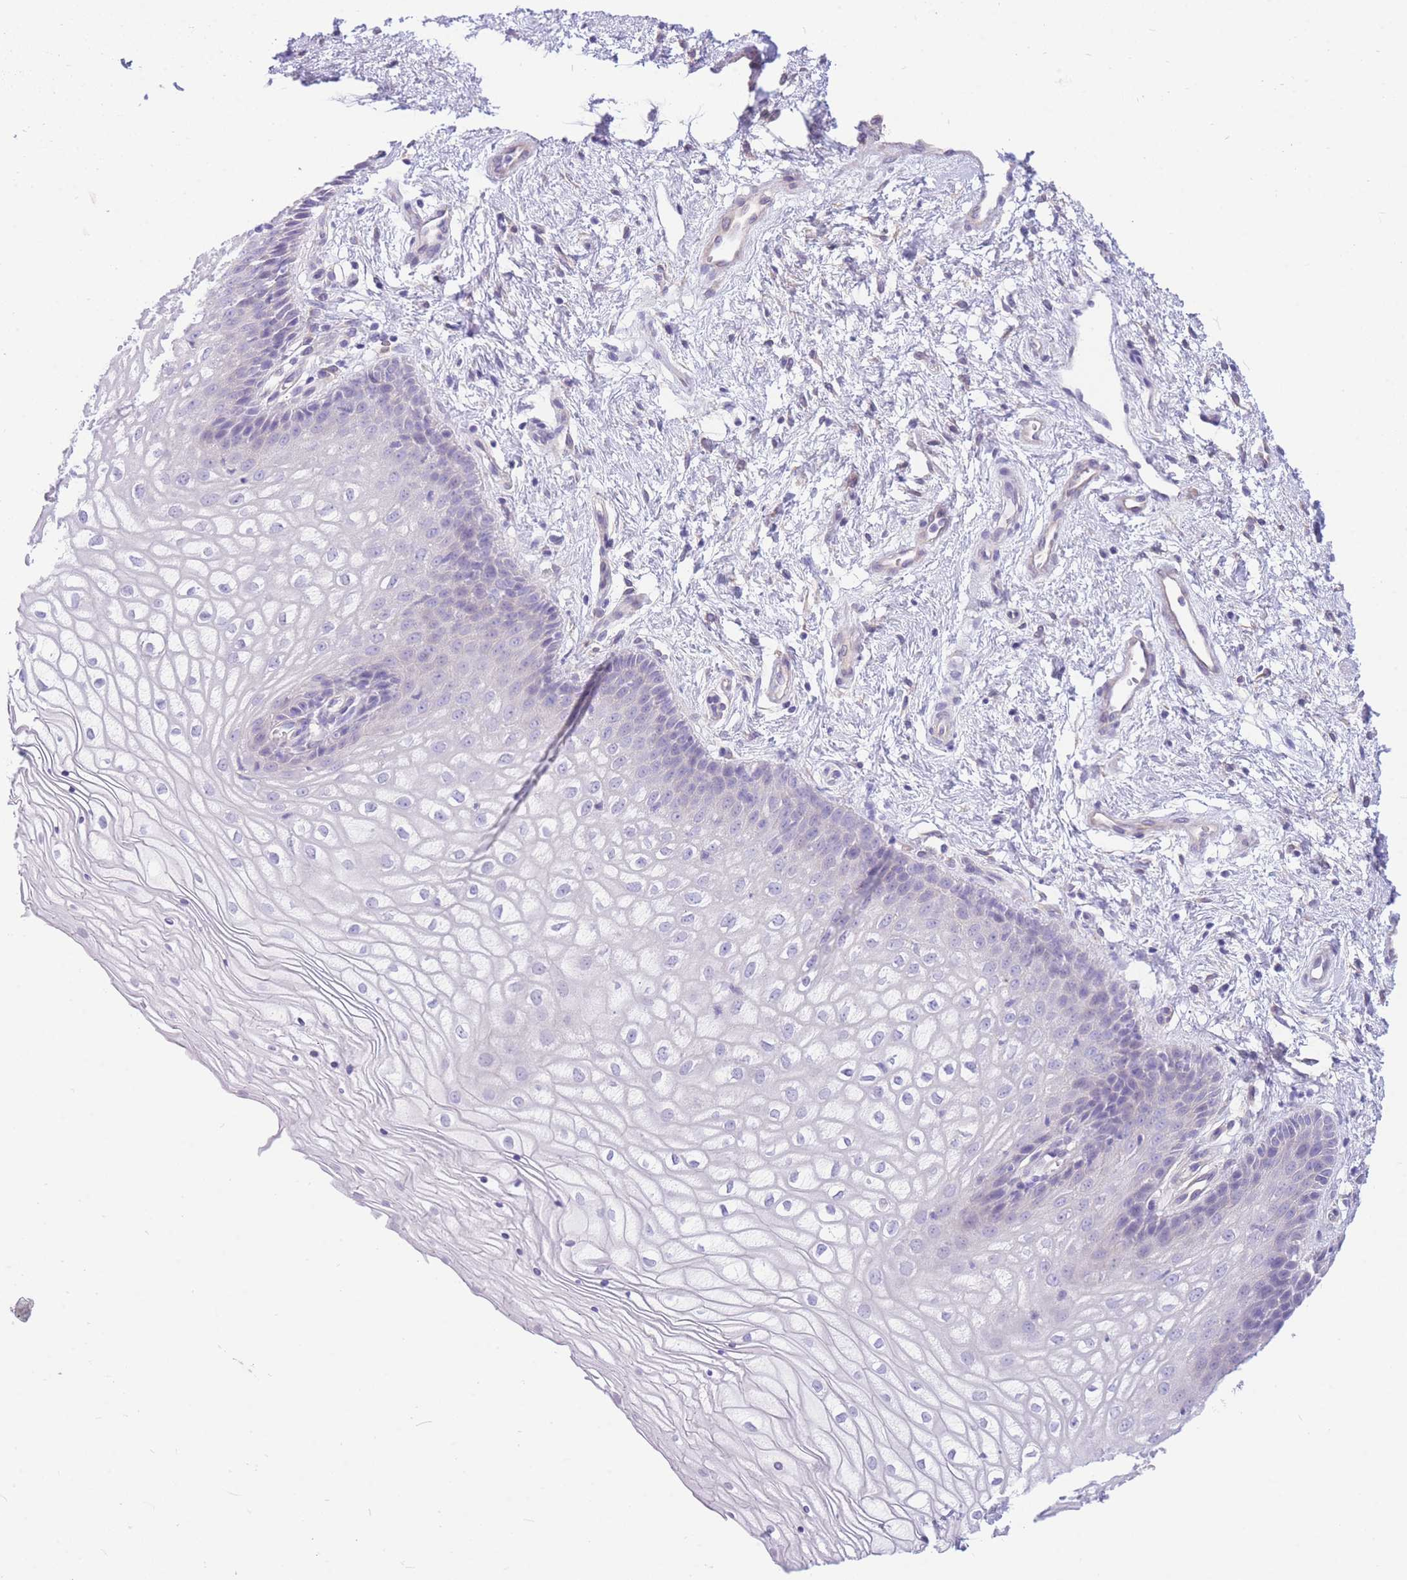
{"staining": {"intensity": "negative", "quantity": "none", "location": "none"}, "tissue": "vagina", "cell_type": "Squamous epithelial cells", "image_type": "normal", "snomed": [{"axis": "morphology", "description": "Normal tissue, NOS"}, {"axis": "topography", "description": "Vagina"}], "caption": "This photomicrograph is of normal vagina stained with immunohistochemistry (IHC) to label a protein in brown with the nuclei are counter-stained blue. There is no positivity in squamous epithelial cells.", "gene": "ZNF311", "patient": {"sex": "female", "age": 34}}